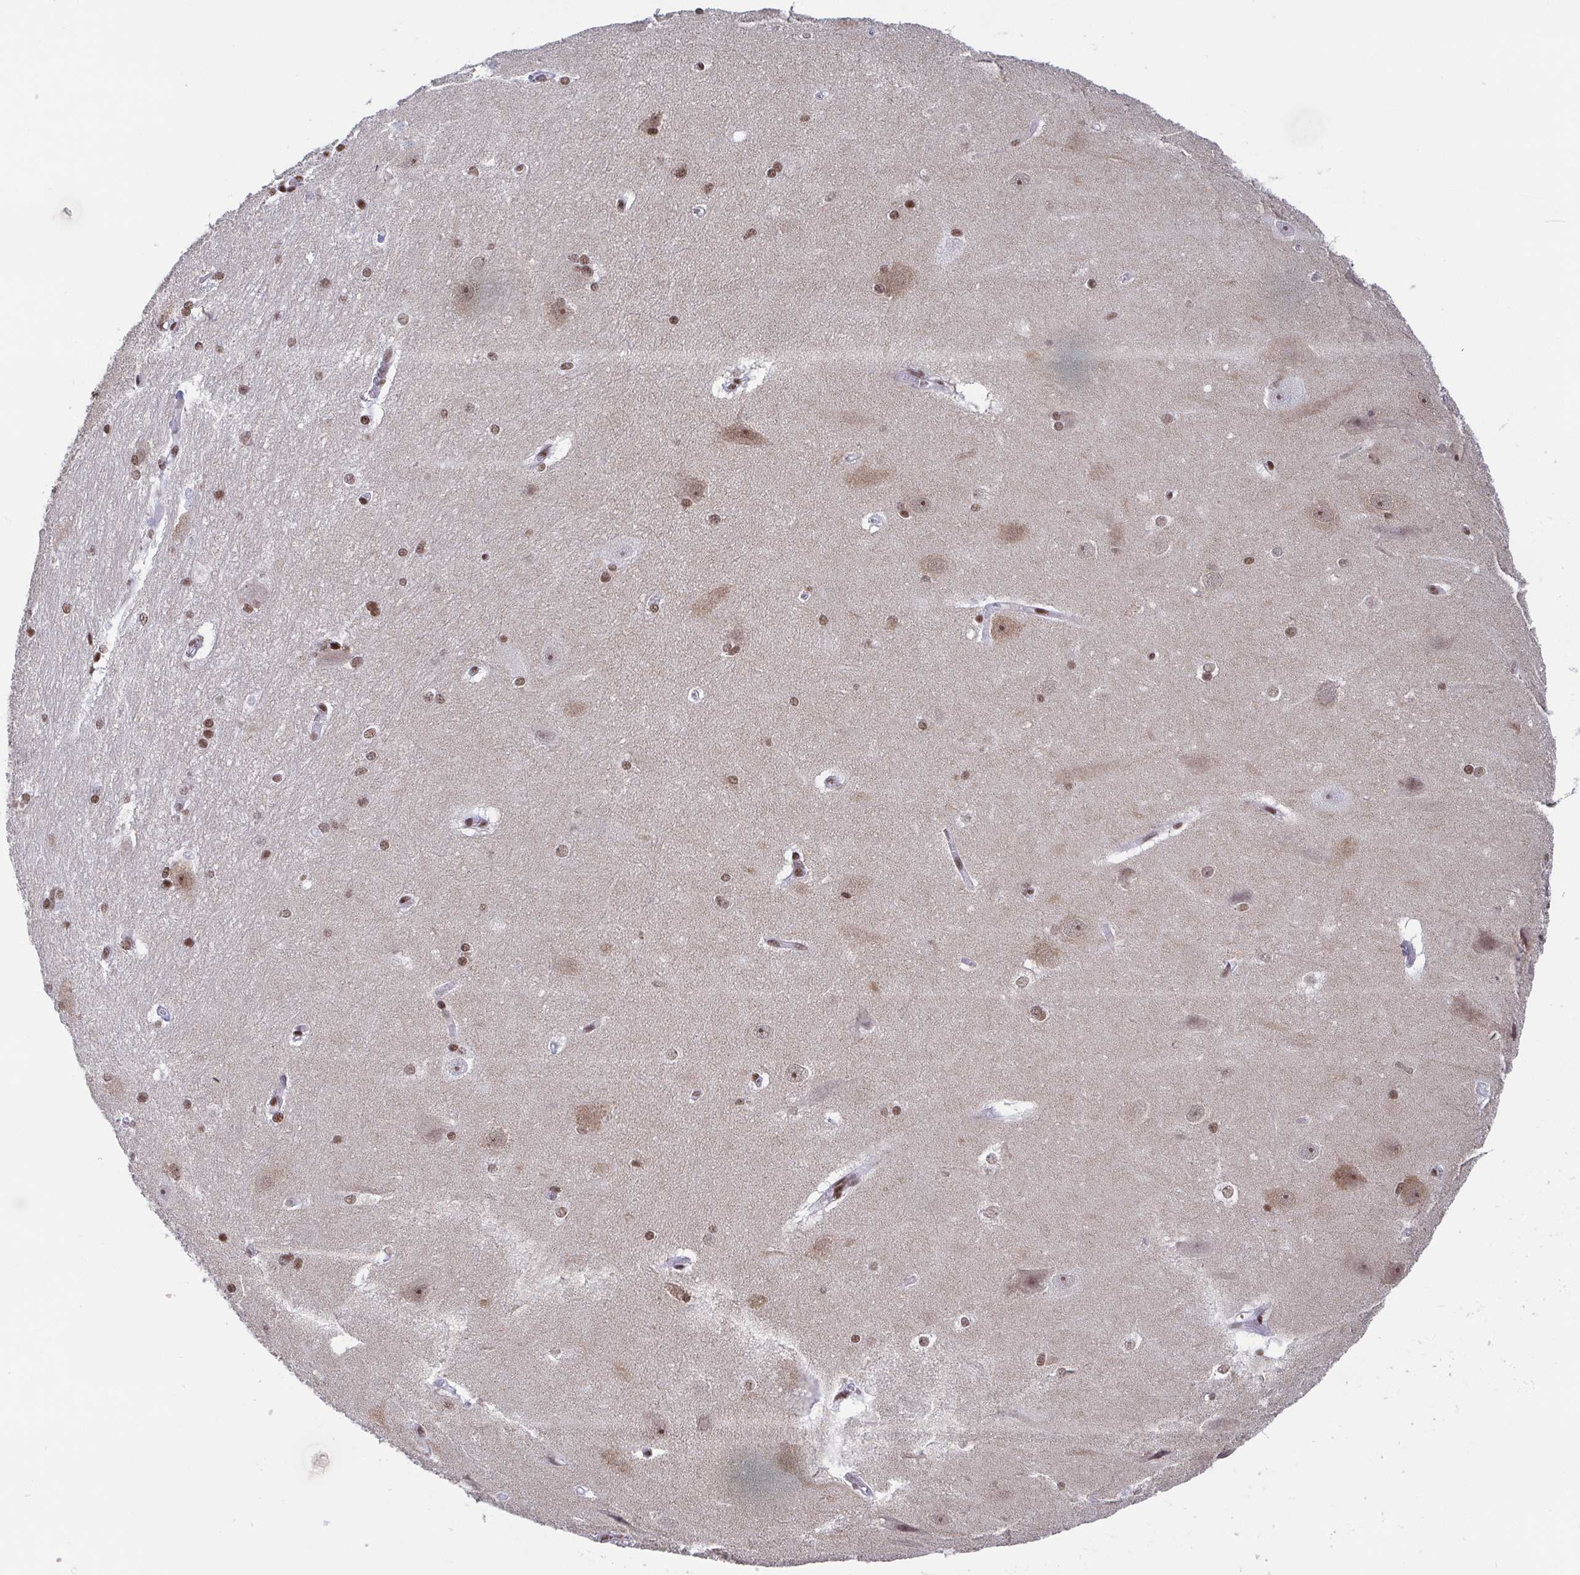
{"staining": {"intensity": "moderate", "quantity": "<25%", "location": "nuclear"}, "tissue": "hippocampus", "cell_type": "Glial cells", "image_type": "normal", "snomed": [{"axis": "morphology", "description": "Normal tissue, NOS"}, {"axis": "topography", "description": "Cerebral cortex"}, {"axis": "topography", "description": "Hippocampus"}], "caption": "Human hippocampus stained for a protein (brown) exhibits moderate nuclear positive staining in approximately <25% of glial cells.", "gene": "CTCF", "patient": {"sex": "female", "age": 19}}